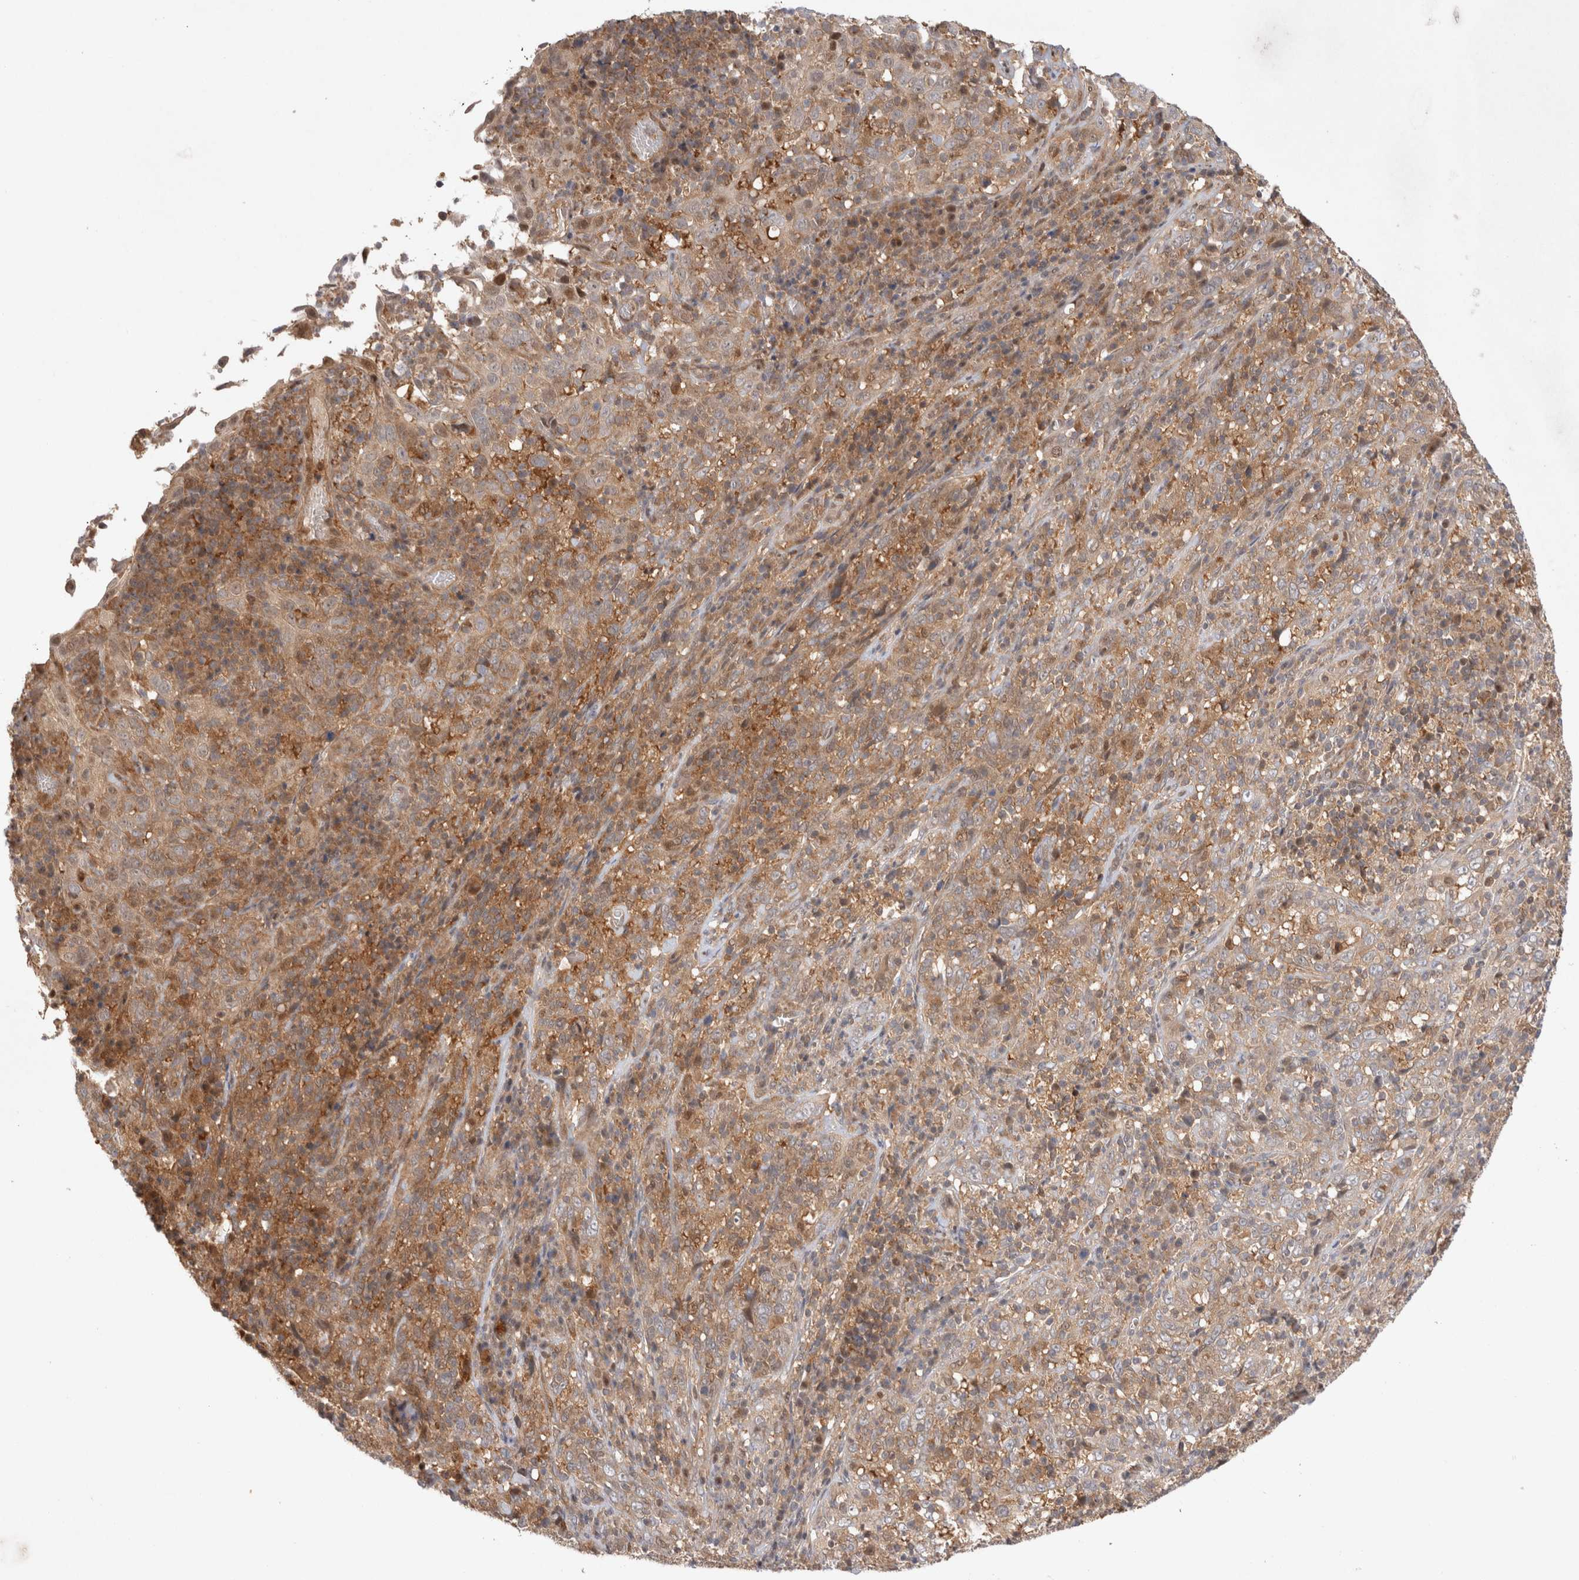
{"staining": {"intensity": "weak", "quantity": ">75%", "location": "cytoplasmic/membranous"}, "tissue": "cervical cancer", "cell_type": "Tumor cells", "image_type": "cancer", "snomed": [{"axis": "morphology", "description": "Squamous cell carcinoma, NOS"}, {"axis": "topography", "description": "Cervix"}], "caption": "This micrograph shows cervical cancer (squamous cell carcinoma) stained with immunohistochemistry (IHC) to label a protein in brown. The cytoplasmic/membranous of tumor cells show weak positivity for the protein. Nuclei are counter-stained blue.", "gene": "HTT", "patient": {"sex": "female", "age": 46}}